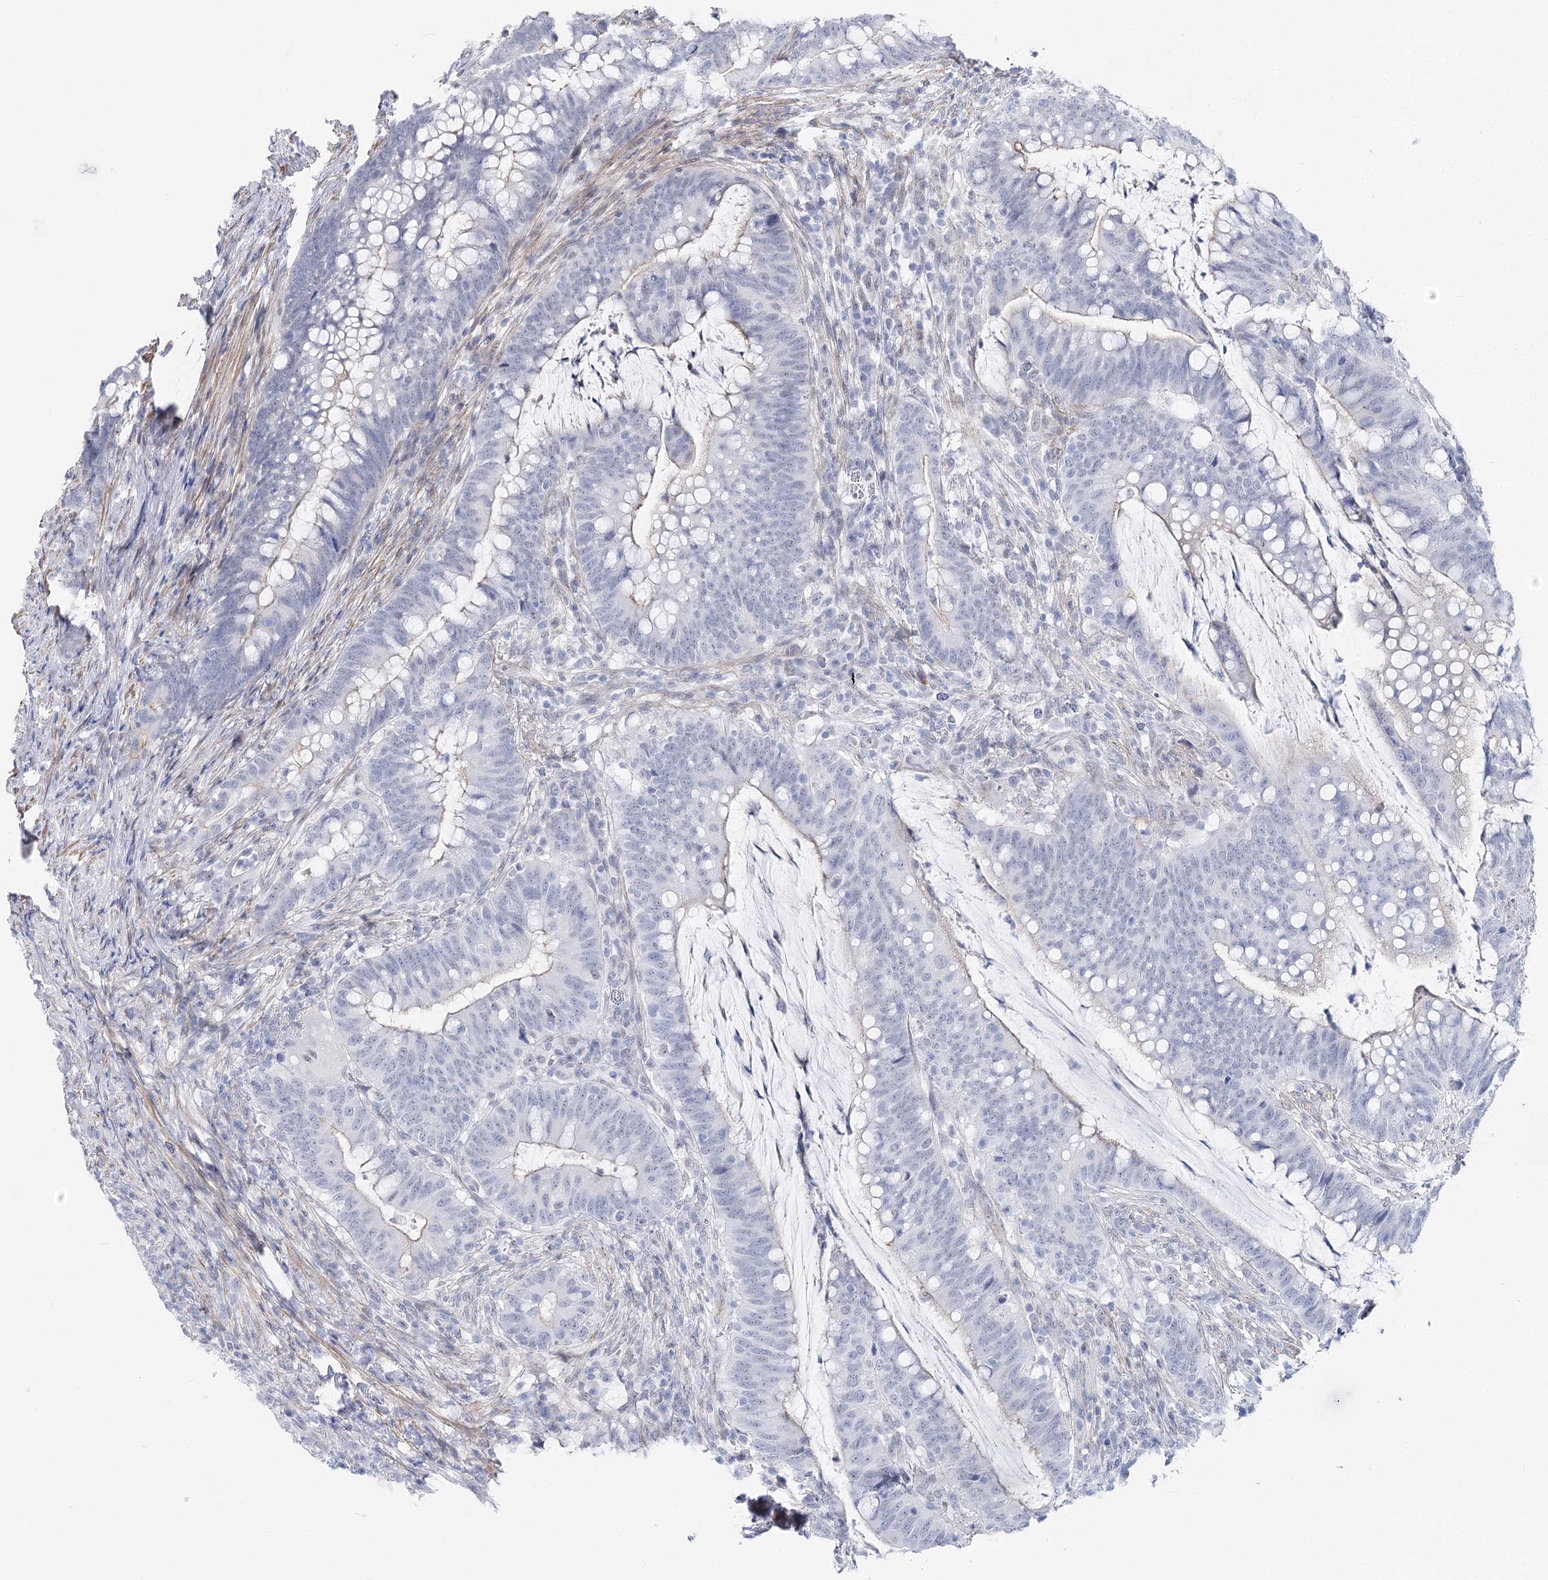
{"staining": {"intensity": "negative", "quantity": "none", "location": "none"}, "tissue": "colorectal cancer", "cell_type": "Tumor cells", "image_type": "cancer", "snomed": [{"axis": "morphology", "description": "Adenocarcinoma, NOS"}, {"axis": "topography", "description": "Colon"}], "caption": "DAB (3,3'-diaminobenzidine) immunohistochemical staining of colorectal adenocarcinoma displays no significant staining in tumor cells. (DAB (3,3'-diaminobenzidine) immunohistochemistry with hematoxylin counter stain).", "gene": "AGXT2", "patient": {"sex": "female", "age": 66}}